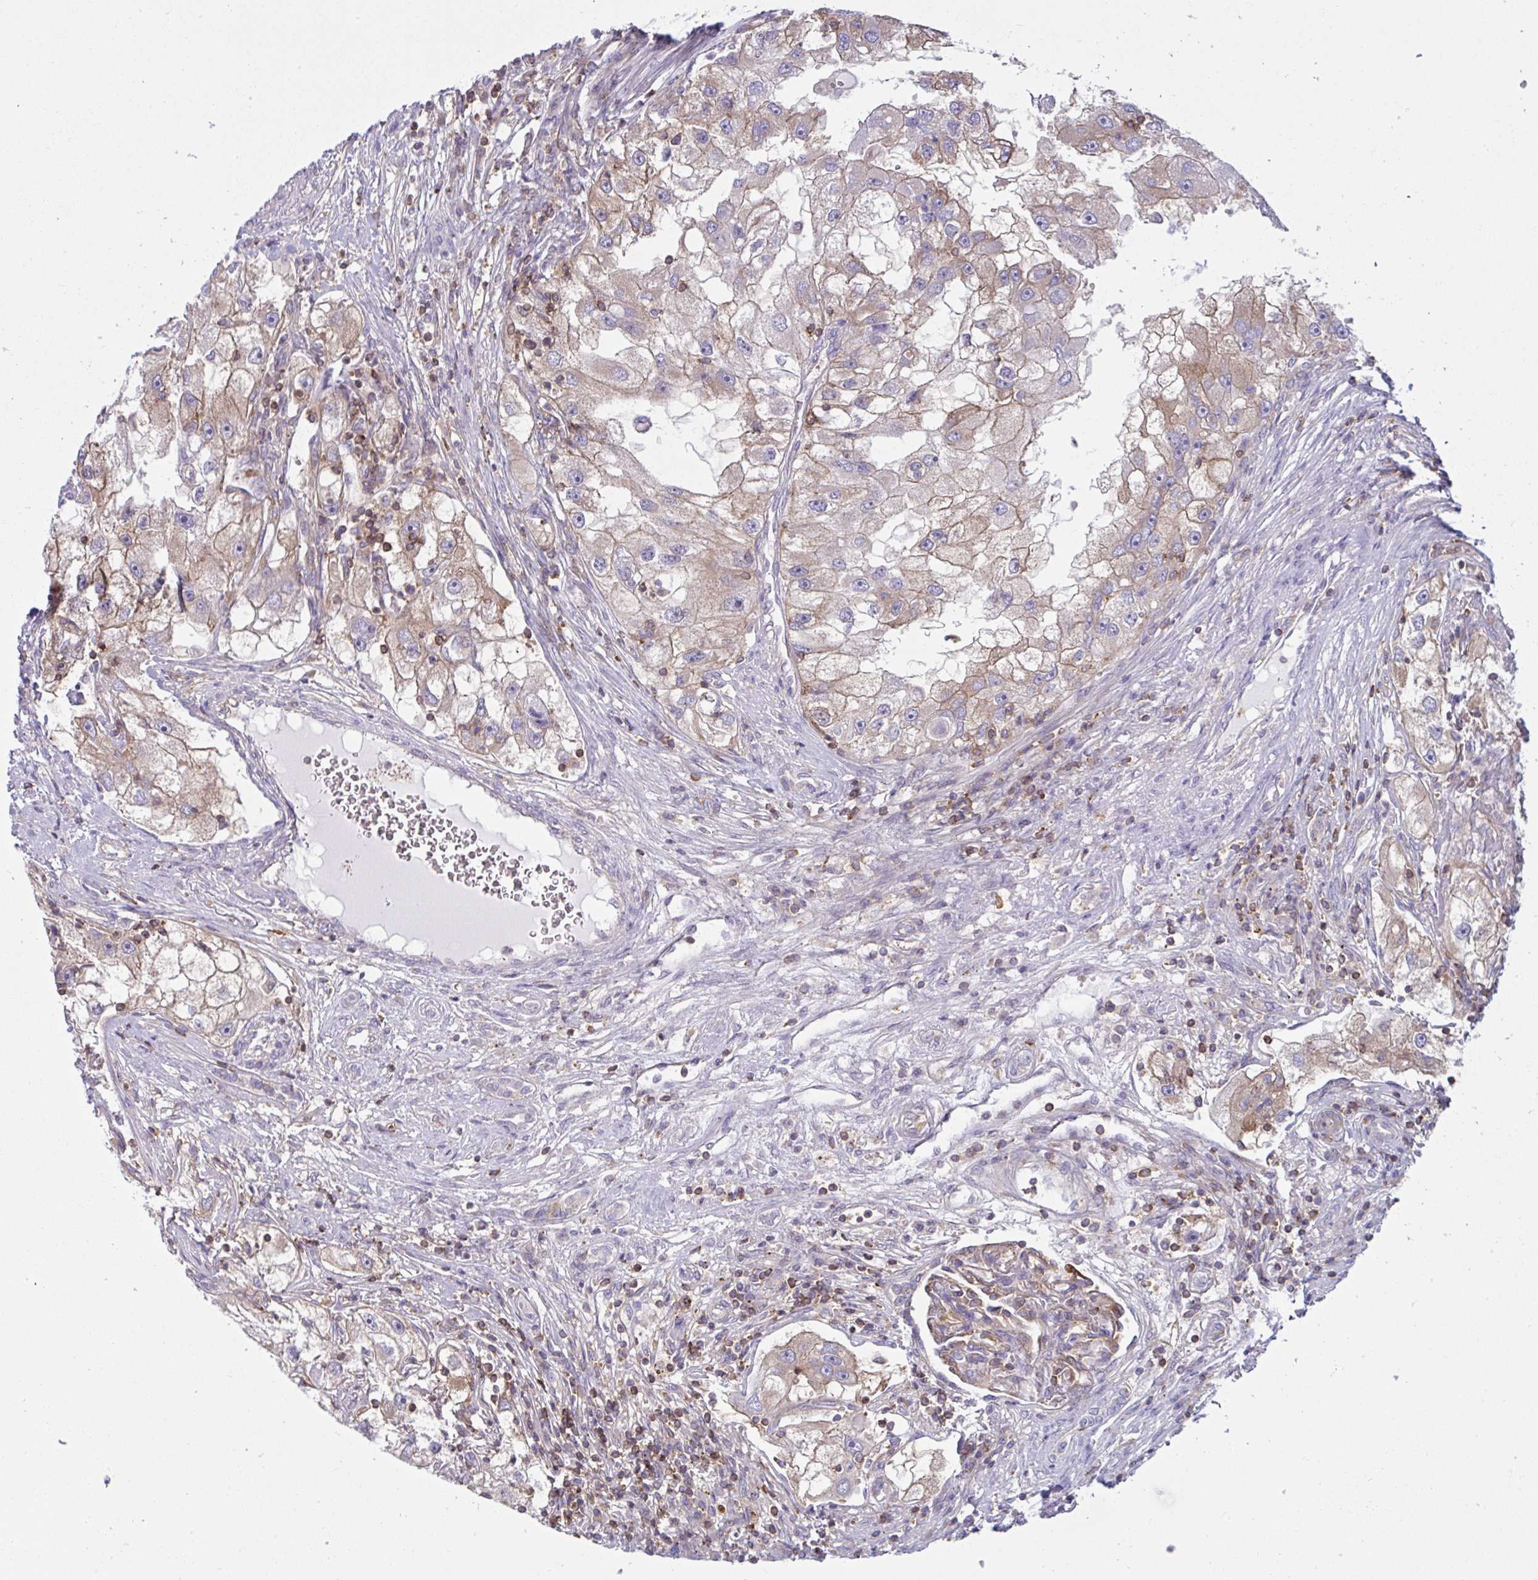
{"staining": {"intensity": "weak", "quantity": ">75%", "location": "cytoplasmic/membranous"}, "tissue": "renal cancer", "cell_type": "Tumor cells", "image_type": "cancer", "snomed": [{"axis": "morphology", "description": "Adenocarcinoma, NOS"}, {"axis": "topography", "description": "Kidney"}], "caption": "Protein staining shows weak cytoplasmic/membranous positivity in about >75% of tumor cells in adenocarcinoma (renal).", "gene": "TSC22D3", "patient": {"sex": "male", "age": 63}}